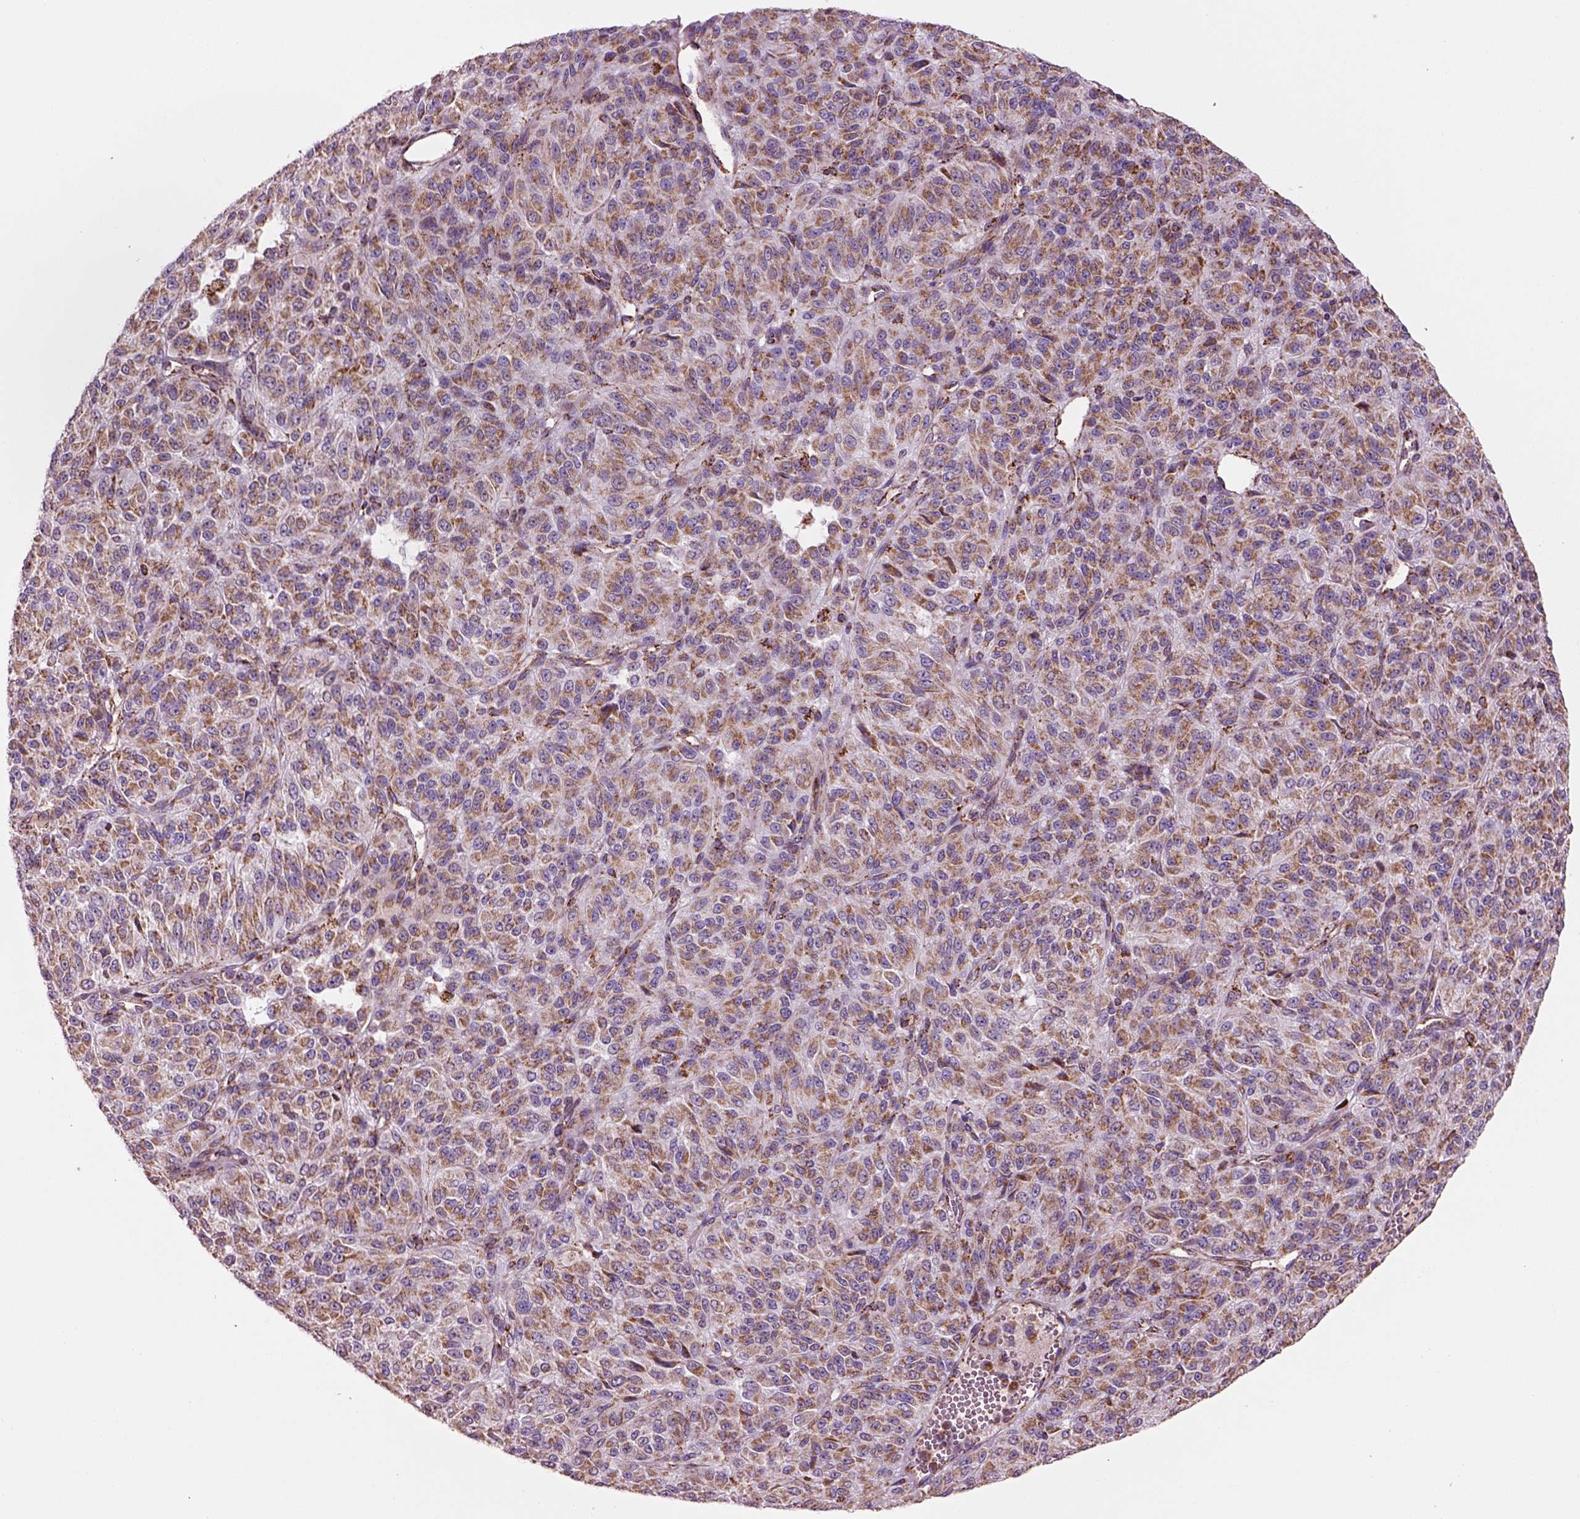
{"staining": {"intensity": "moderate", "quantity": ">75%", "location": "cytoplasmic/membranous"}, "tissue": "melanoma", "cell_type": "Tumor cells", "image_type": "cancer", "snomed": [{"axis": "morphology", "description": "Malignant melanoma, Metastatic site"}, {"axis": "topography", "description": "Brain"}], "caption": "An image of malignant melanoma (metastatic site) stained for a protein demonstrates moderate cytoplasmic/membranous brown staining in tumor cells. (DAB (3,3'-diaminobenzidine) IHC, brown staining for protein, blue staining for nuclei).", "gene": "SLC25A24", "patient": {"sex": "female", "age": 56}}